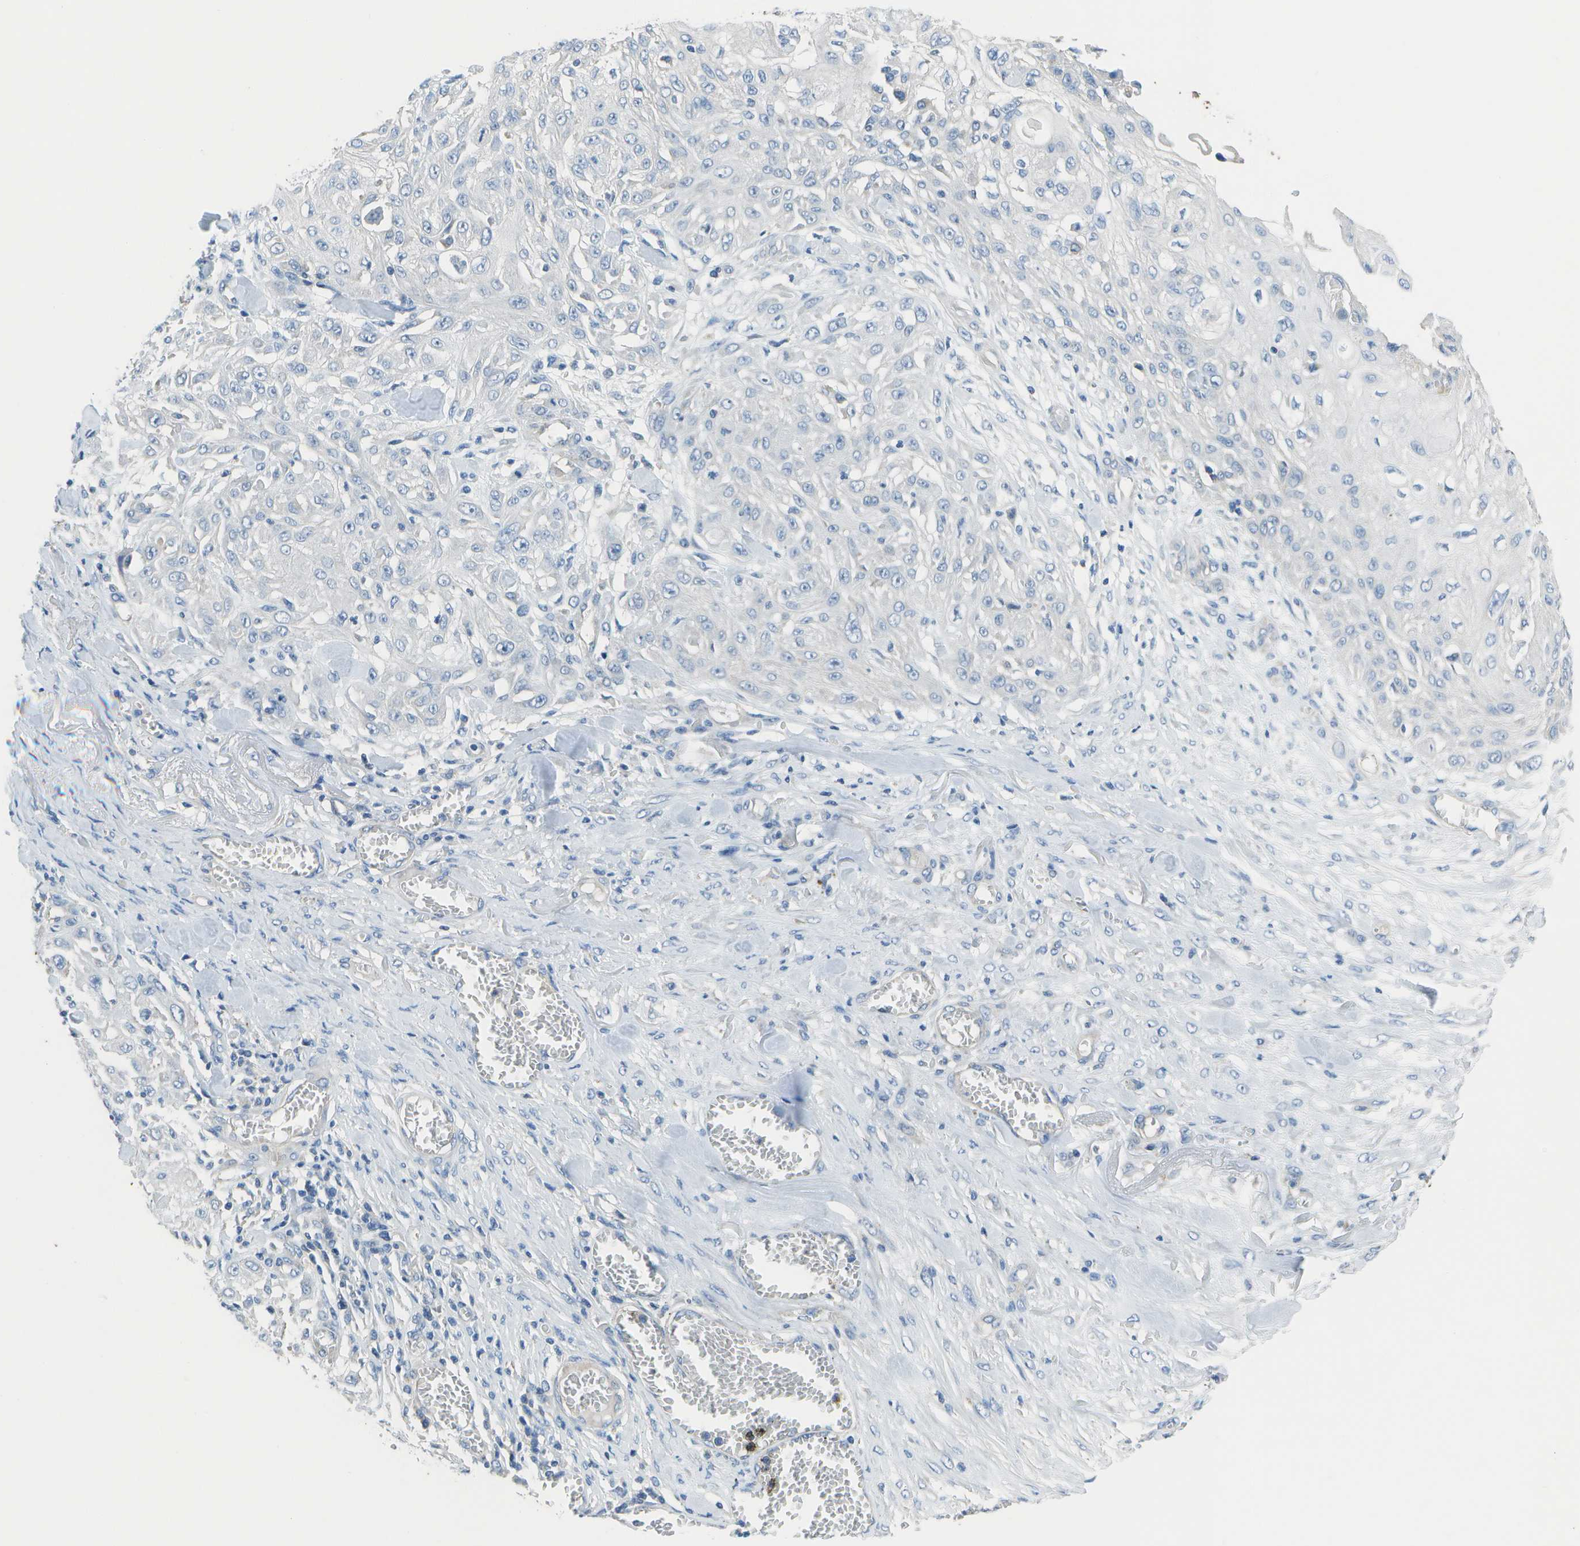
{"staining": {"intensity": "negative", "quantity": "none", "location": "none"}, "tissue": "skin cancer", "cell_type": "Tumor cells", "image_type": "cancer", "snomed": [{"axis": "morphology", "description": "Squamous cell carcinoma, NOS"}, {"axis": "morphology", "description": "Squamous cell carcinoma, metastatic, NOS"}, {"axis": "topography", "description": "Skin"}, {"axis": "topography", "description": "Lymph node"}], "caption": "The photomicrograph exhibits no significant staining in tumor cells of skin cancer.", "gene": "DCT", "patient": {"sex": "male", "age": 75}}